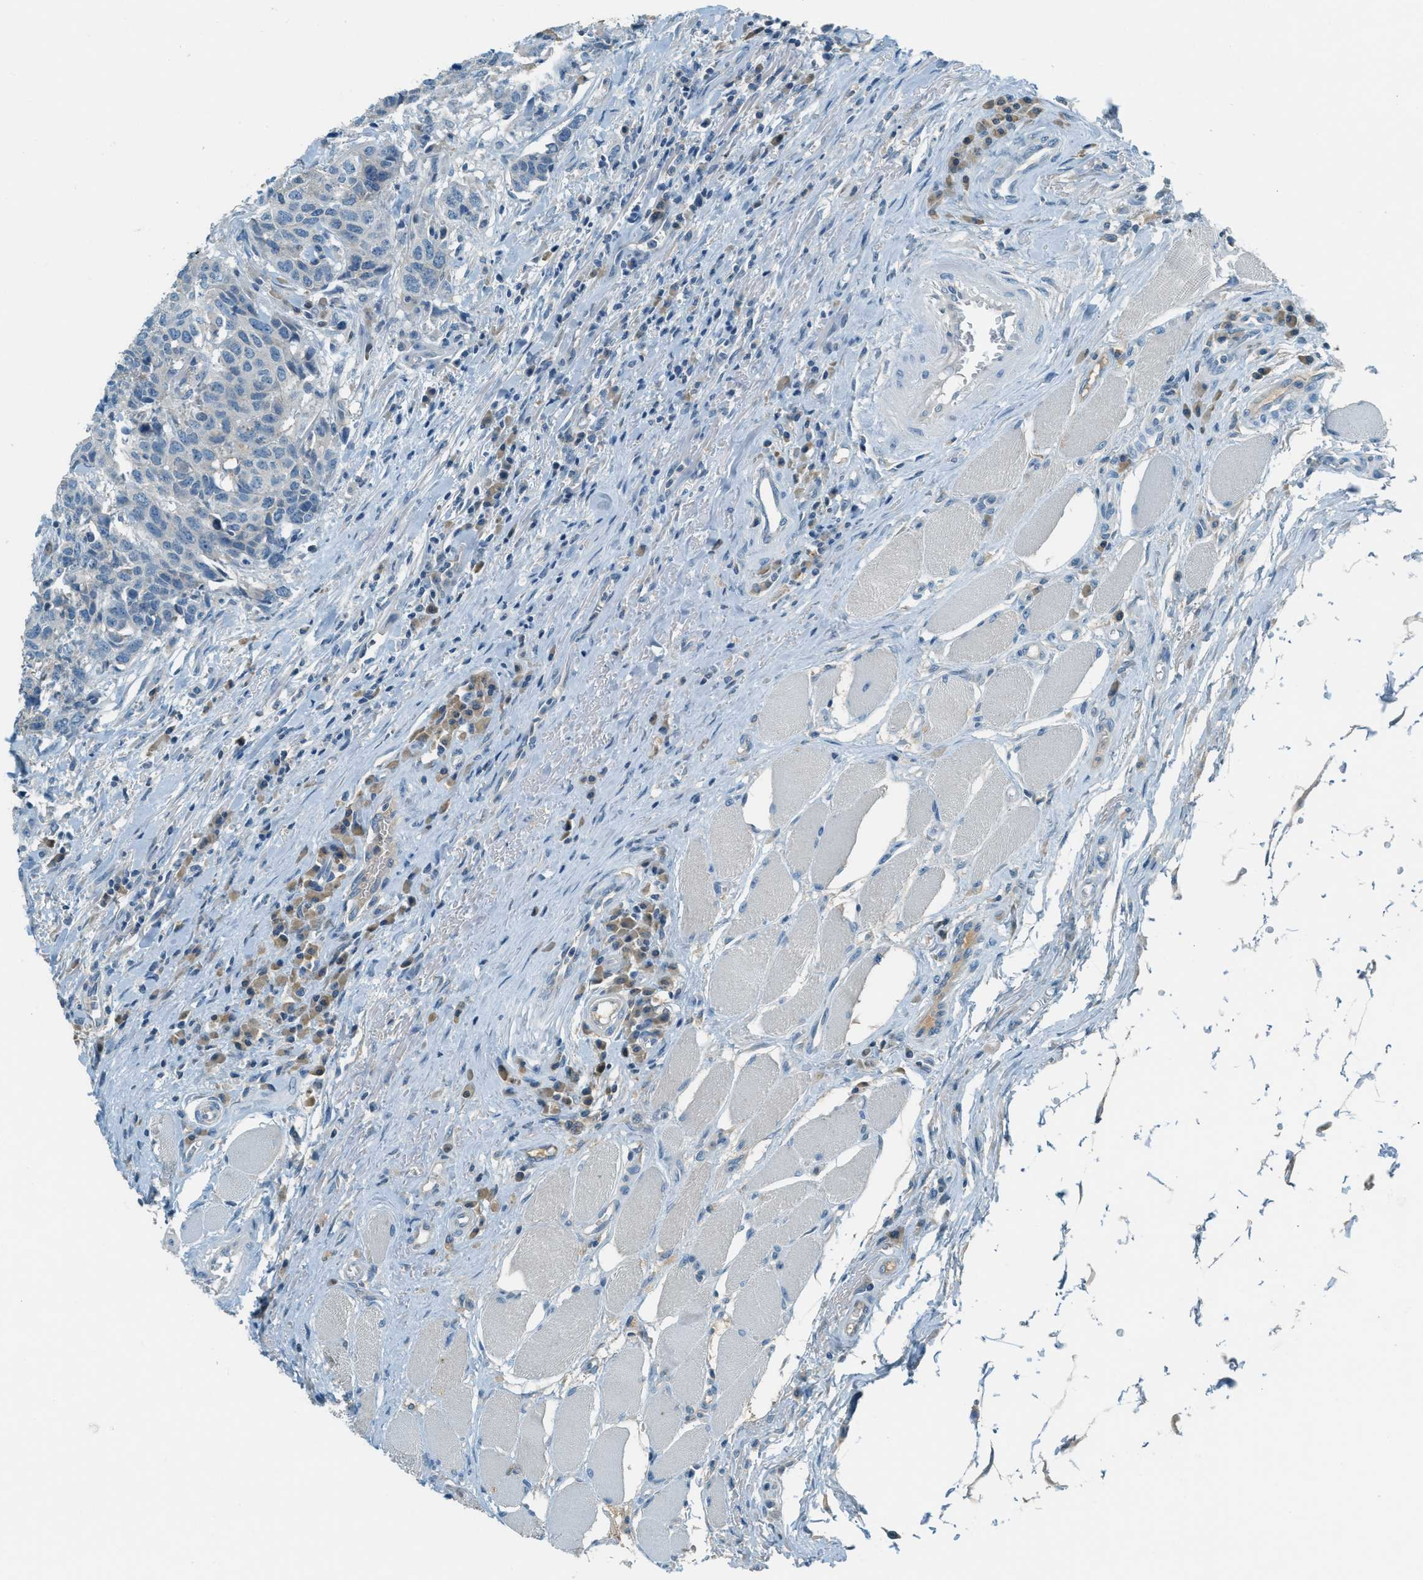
{"staining": {"intensity": "negative", "quantity": "none", "location": "none"}, "tissue": "head and neck cancer", "cell_type": "Tumor cells", "image_type": "cancer", "snomed": [{"axis": "morphology", "description": "Squamous cell carcinoma, NOS"}, {"axis": "topography", "description": "Head-Neck"}], "caption": "This is an immunohistochemistry photomicrograph of human head and neck squamous cell carcinoma. There is no expression in tumor cells.", "gene": "MSLN", "patient": {"sex": "male", "age": 66}}